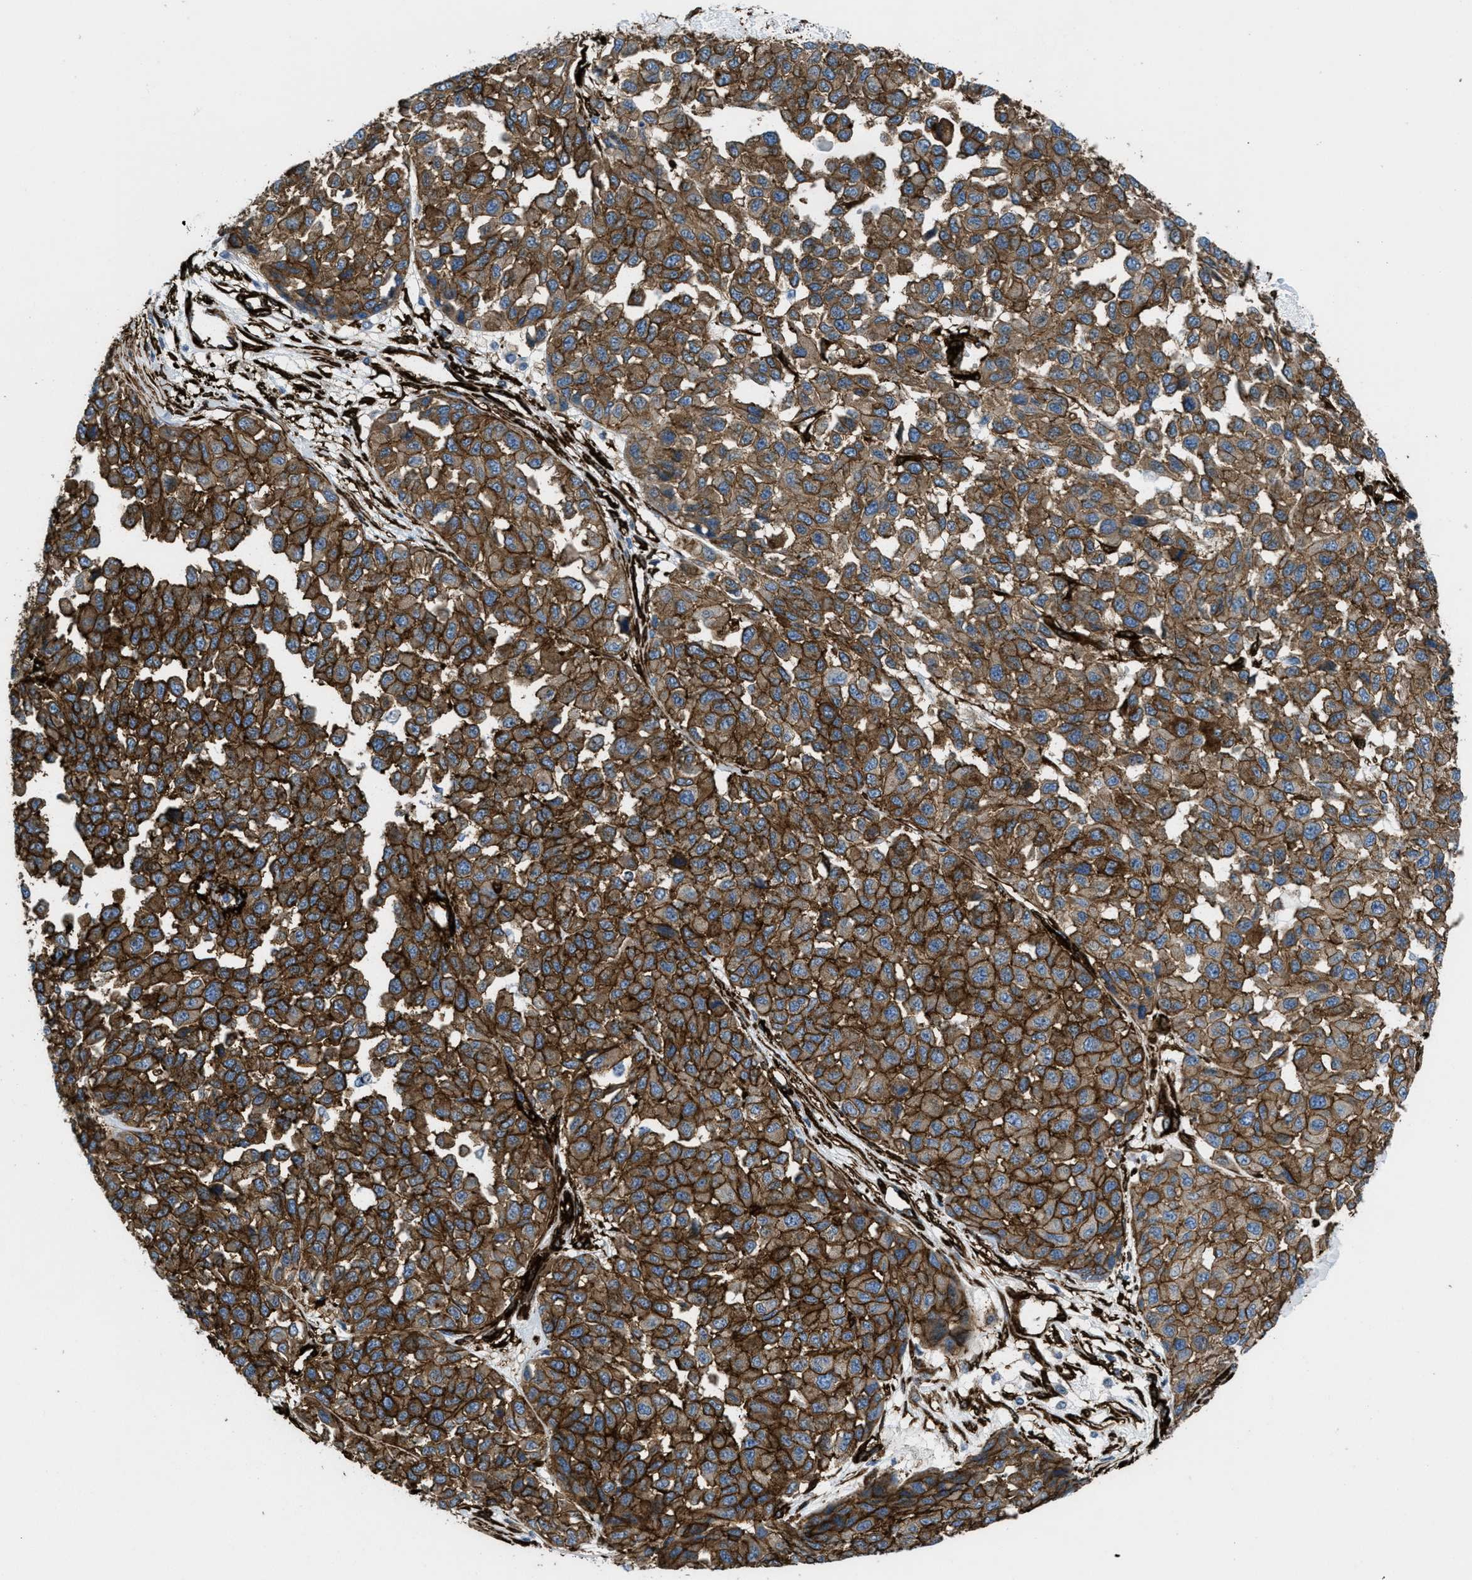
{"staining": {"intensity": "strong", "quantity": ">75%", "location": "cytoplasmic/membranous"}, "tissue": "melanoma", "cell_type": "Tumor cells", "image_type": "cancer", "snomed": [{"axis": "morphology", "description": "Malignant melanoma, NOS"}, {"axis": "topography", "description": "Skin"}], "caption": "The immunohistochemical stain shows strong cytoplasmic/membranous expression in tumor cells of malignant melanoma tissue. (brown staining indicates protein expression, while blue staining denotes nuclei).", "gene": "CALD1", "patient": {"sex": "male", "age": 62}}